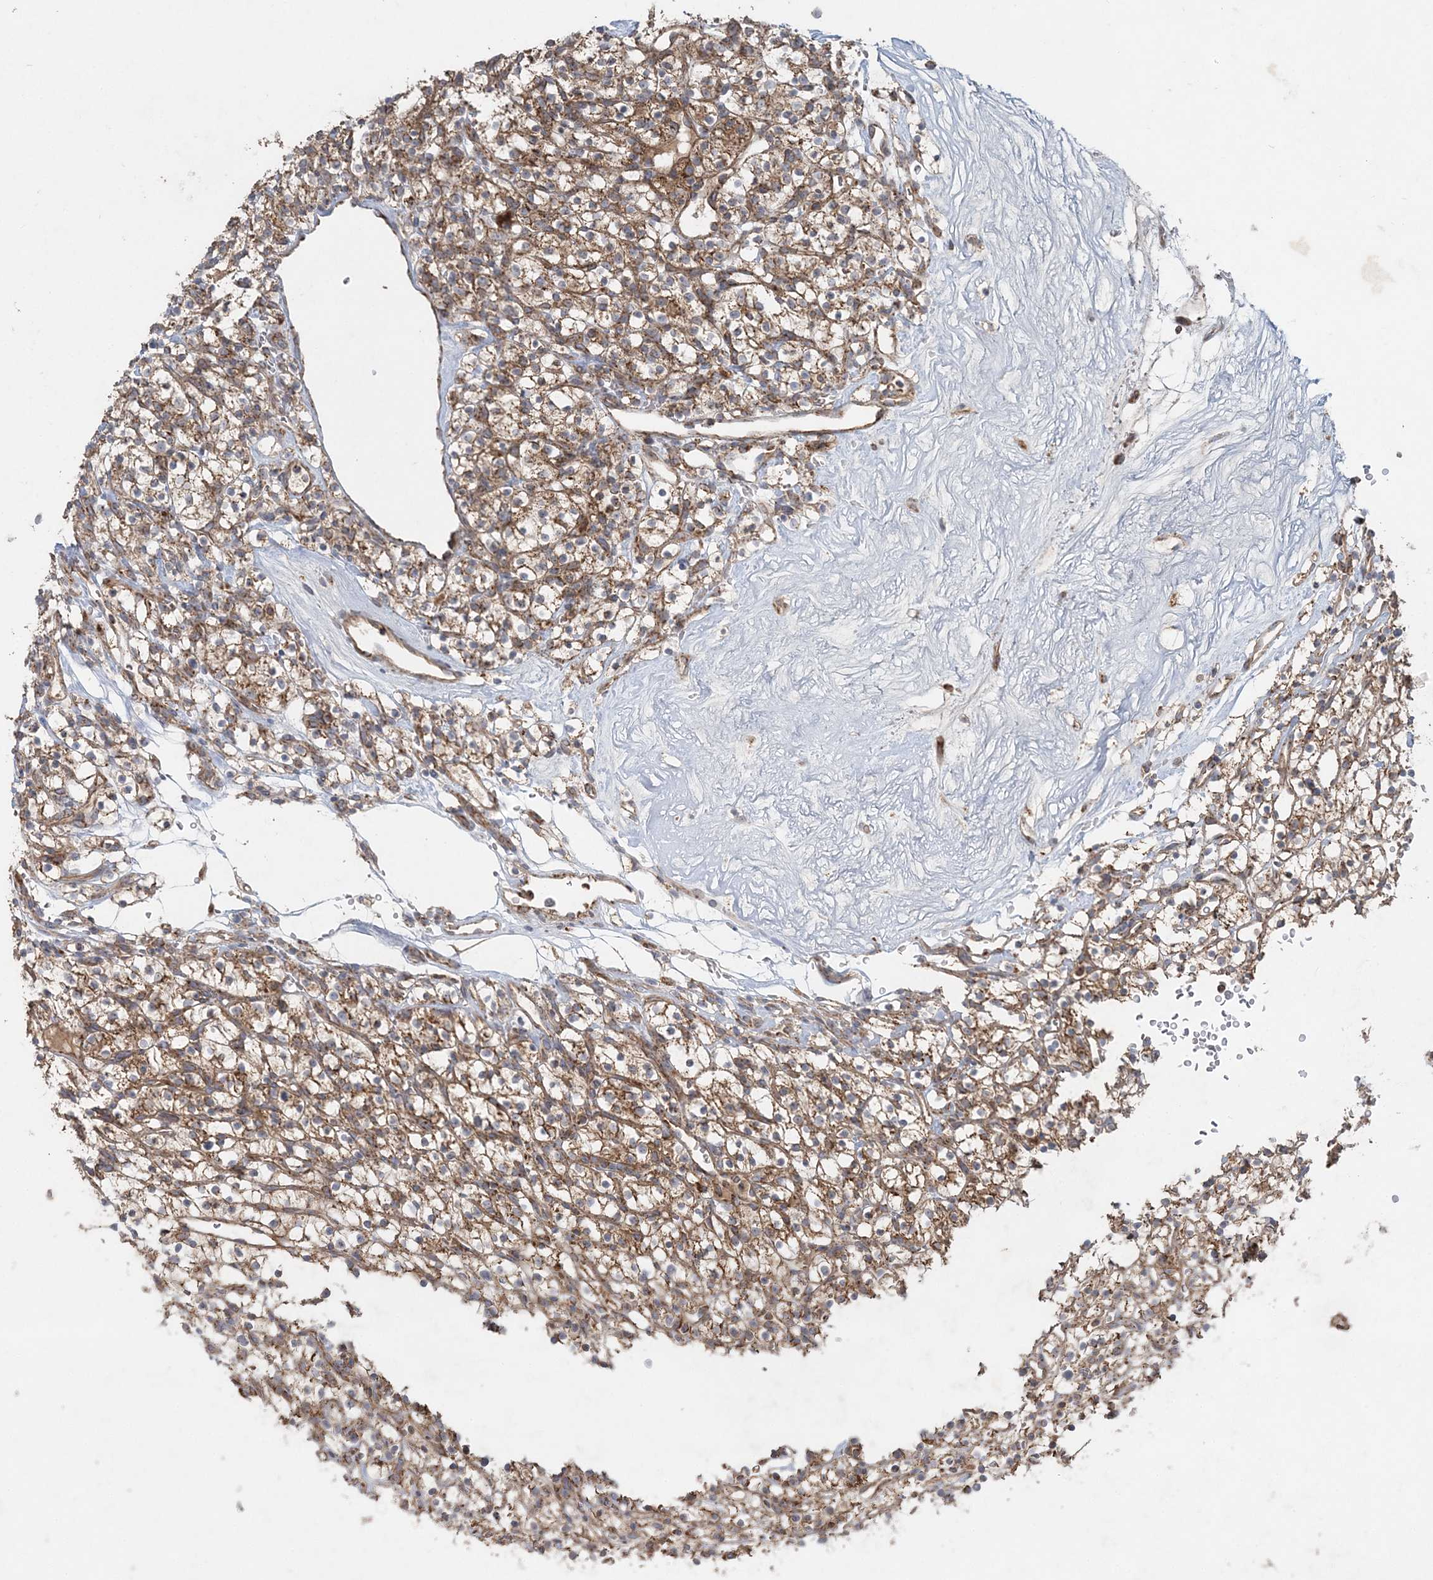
{"staining": {"intensity": "moderate", "quantity": ">75%", "location": "cytoplasmic/membranous"}, "tissue": "renal cancer", "cell_type": "Tumor cells", "image_type": "cancer", "snomed": [{"axis": "morphology", "description": "Adenocarcinoma, NOS"}, {"axis": "topography", "description": "Kidney"}], "caption": "Human renal cancer stained with a protein marker displays moderate staining in tumor cells.", "gene": "LRPPRC", "patient": {"sex": "female", "age": 57}}